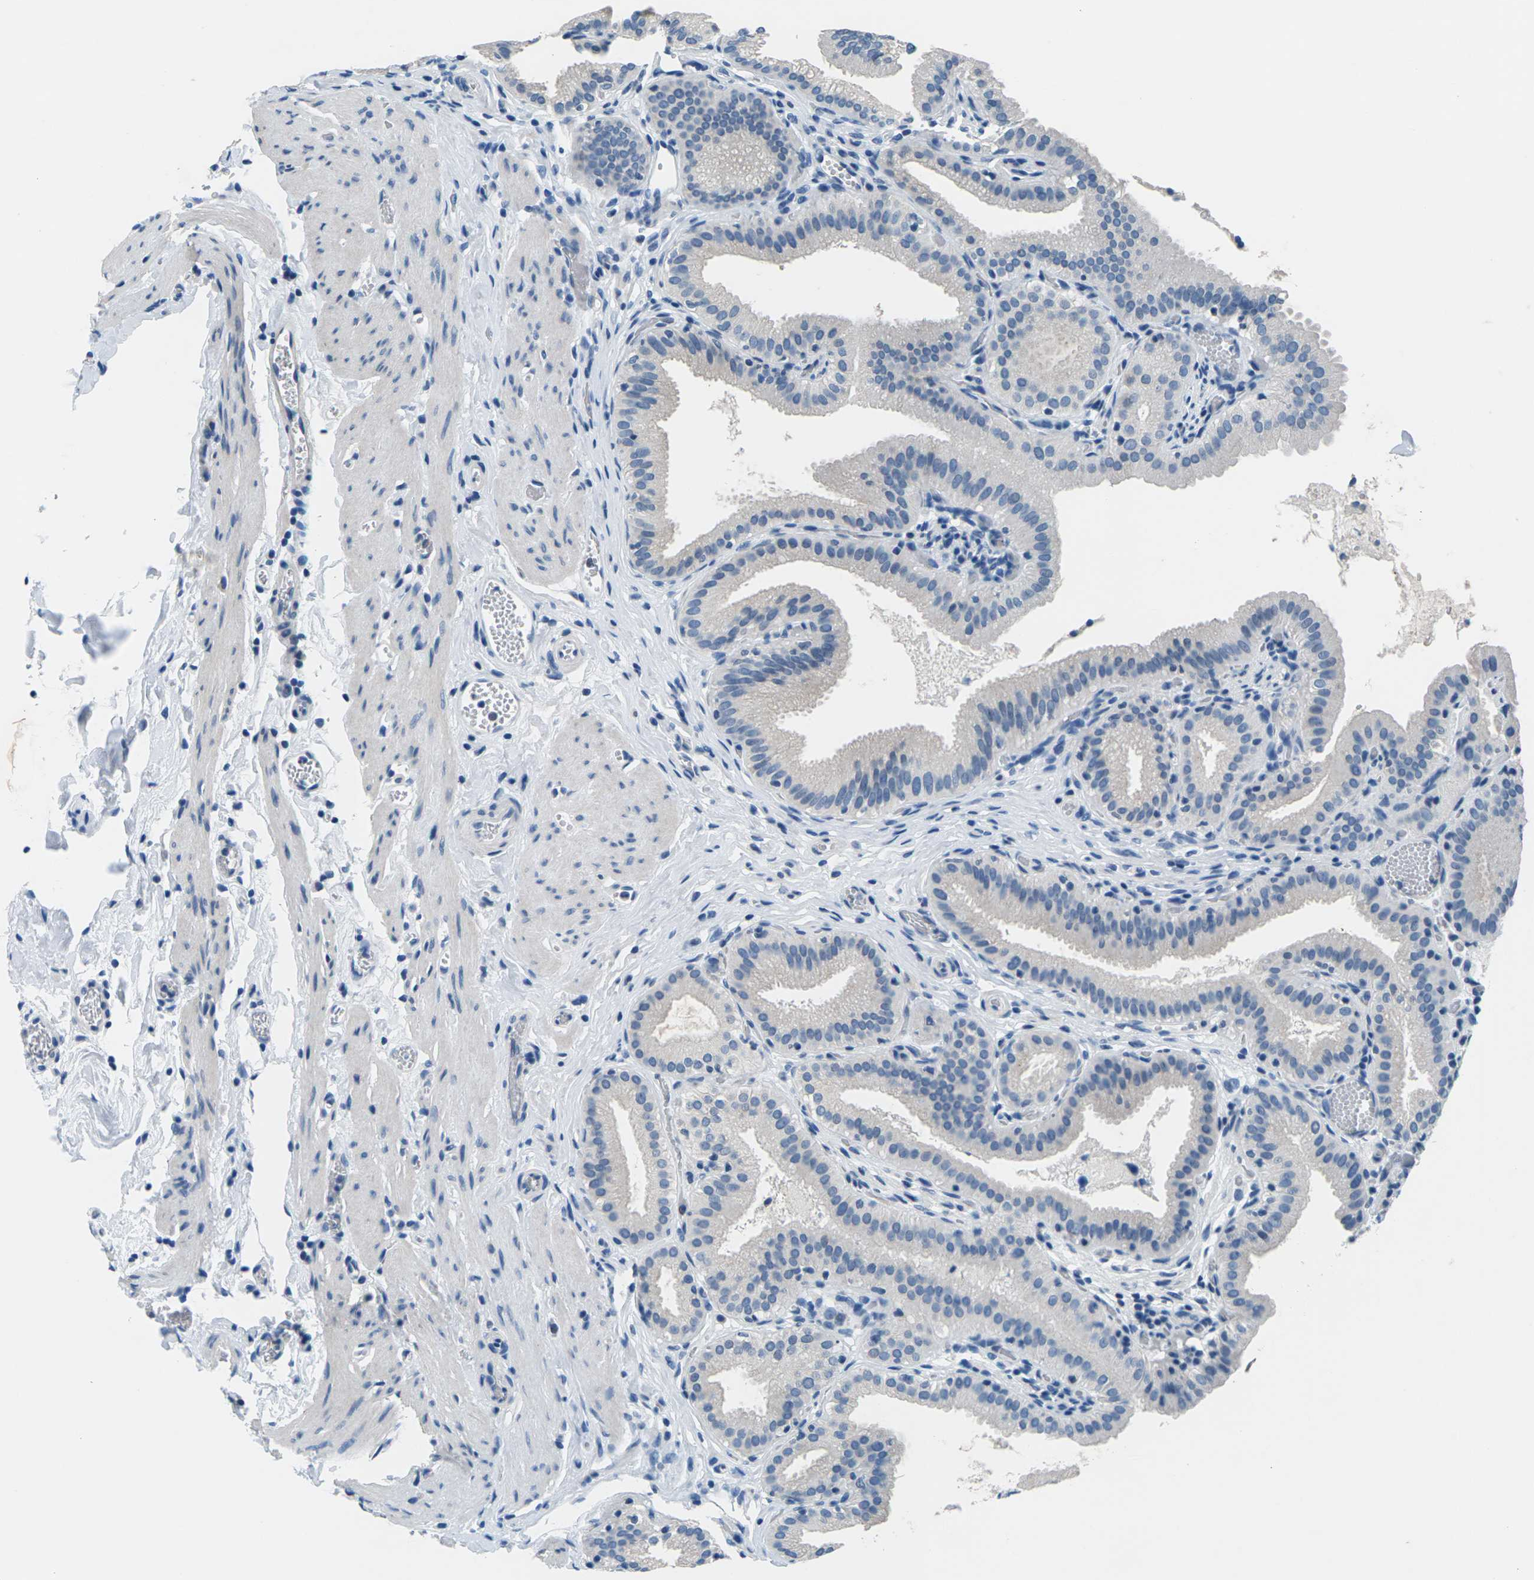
{"staining": {"intensity": "negative", "quantity": "none", "location": "none"}, "tissue": "gallbladder", "cell_type": "Glandular cells", "image_type": "normal", "snomed": [{"axis": "morphology", "description": "Normal tissue, NOS"}, {"axis": "topography", "description": "Gallbladder"}], "caption": "An IHC micrograph of benign gallbladder is shown. There is no staining in glandular cells of gallbladder. (DAB (3,3'-diaminobenzidine) IHC visualized using brightfield microscopy, high magnification).", "gene": "UMOD", "patient": {"sex": "male", "age": 54}}